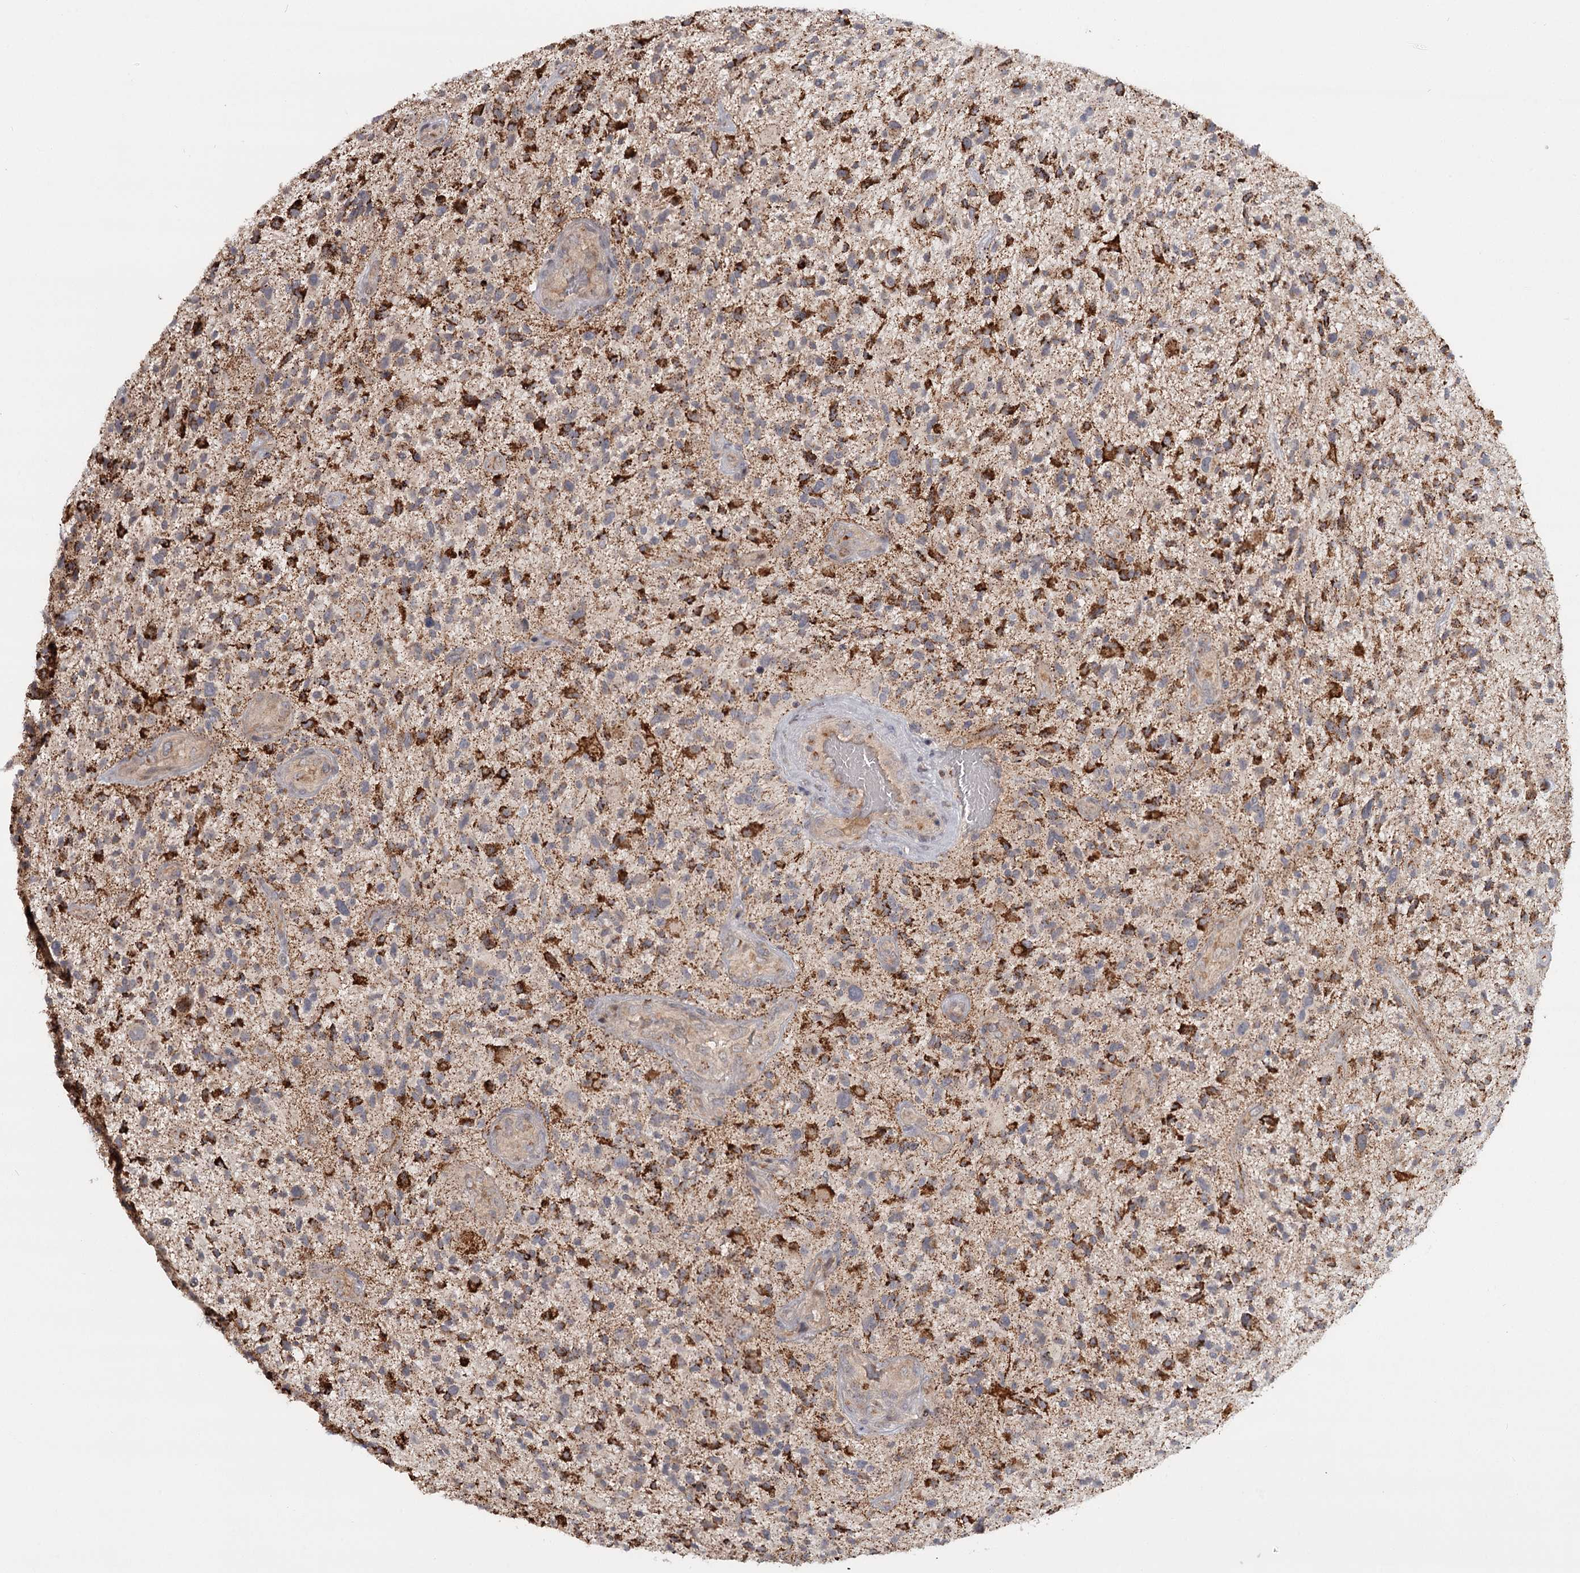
{"staining": {"intensity": "strong", "quantity": "25%-75%", "location": "cytoplasmic/membranous"}, "tissue": "glioma", "cell_type": "Tumor cells", "image_type": "cancer", "snomed": [{"axis": "morphology", "description": "Glioma, malignant, High grade"}, {"axis": "topography", "description": "Brain"}], "caption": "Approximately 25%-75% of tumor cells in human high-grade glioma (malignant) exhibit strong cytoplasmic/membranous protein expression as visualized by brown immunohistochemical staining.", "gene": "CDC123", "patient": {"sex": "male", "age": 47}}